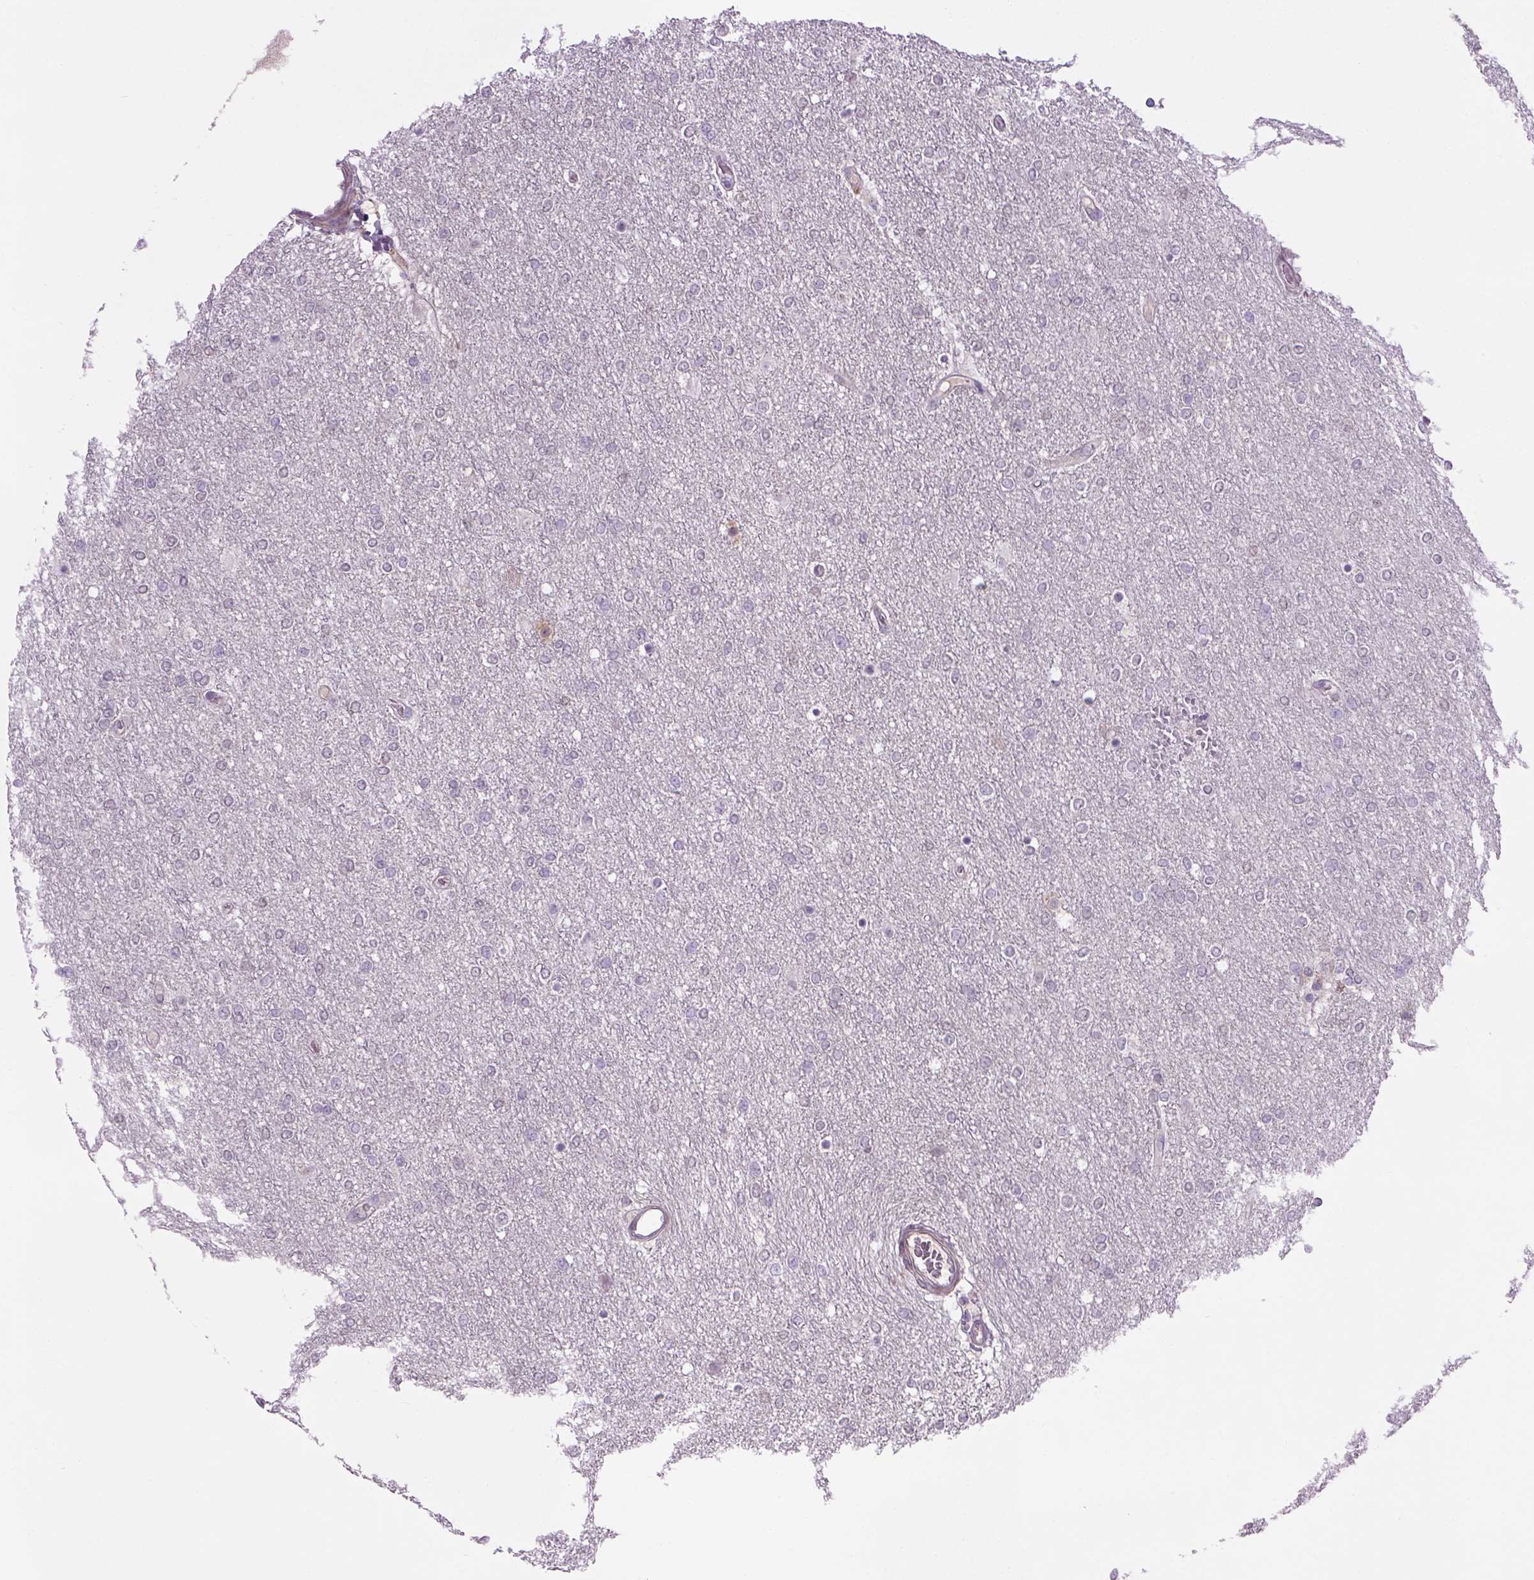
{"staining": {"intensity": "negative", "quantity": "none", "location": "none"}, "tissue": "glioma", "cell_type": "Tumor cells", "image_type": "cancer", "snomed": [{"axis": "morphology", "description": "Glioma, malignant, High grade"}, {"axis": "topography", "description": "Brain"}], "caption": "The image exhibits no staining of tumor cells in glioma.", "gene": "PRRT1", "patient": {"sex": "female", "age": 61}}